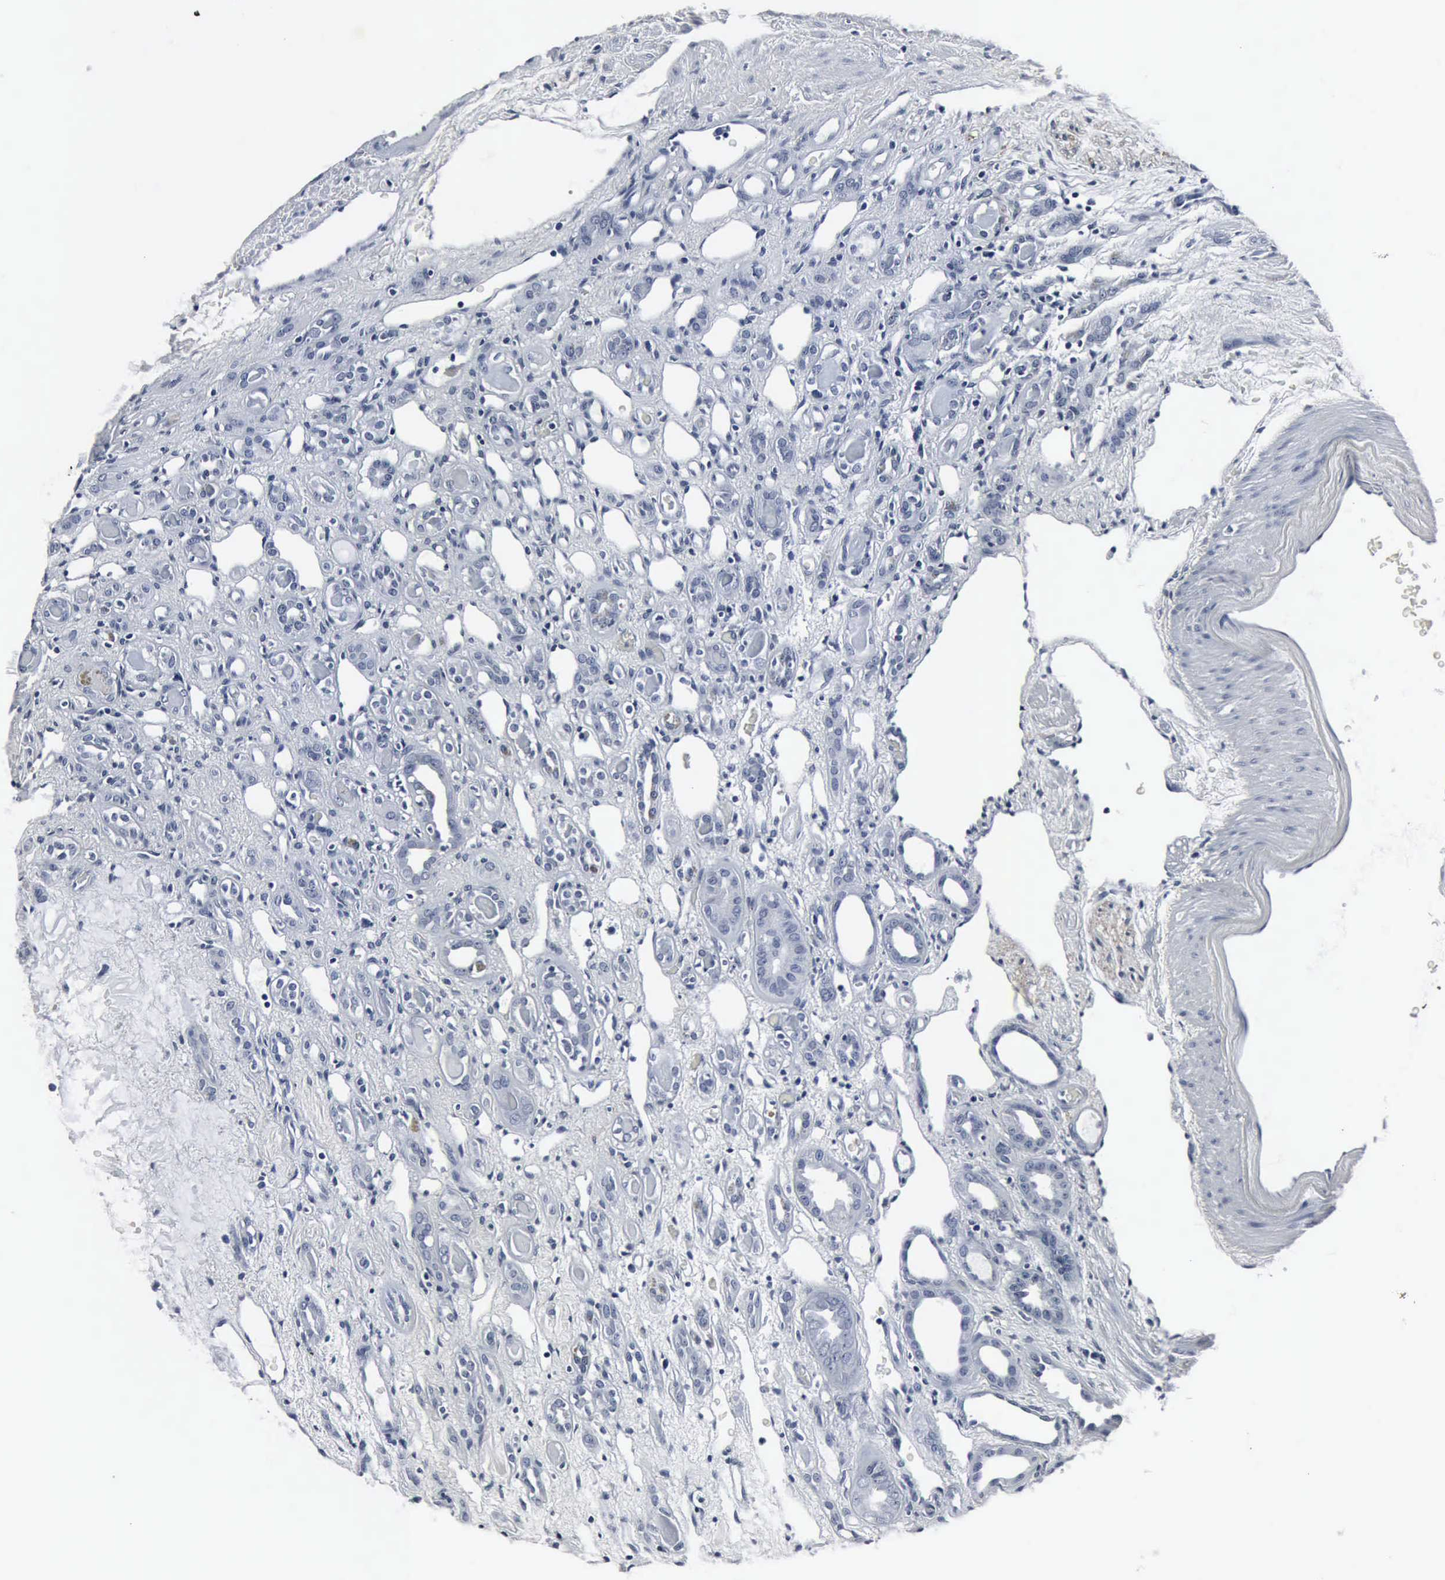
{"staining": {"intensity": "negative", "quantity": "none", "location": "none"}, "tissue": "renal cancer", "cell_type": "Tumor cells", "image_type": "cancer", "snomed": [{"axis": "morphology", "description": "Adenocarcinoma, NOS"}, {"axis": "topography", "description": "Kidney"}], "caption": "DAB (3,3'-diaminobenzidine) immunohistochemical staining of renal cancer reveals no significant expression in tumor cells.", "gene": "SNAP25", "patient": {"sex": "female", "age": 60}}